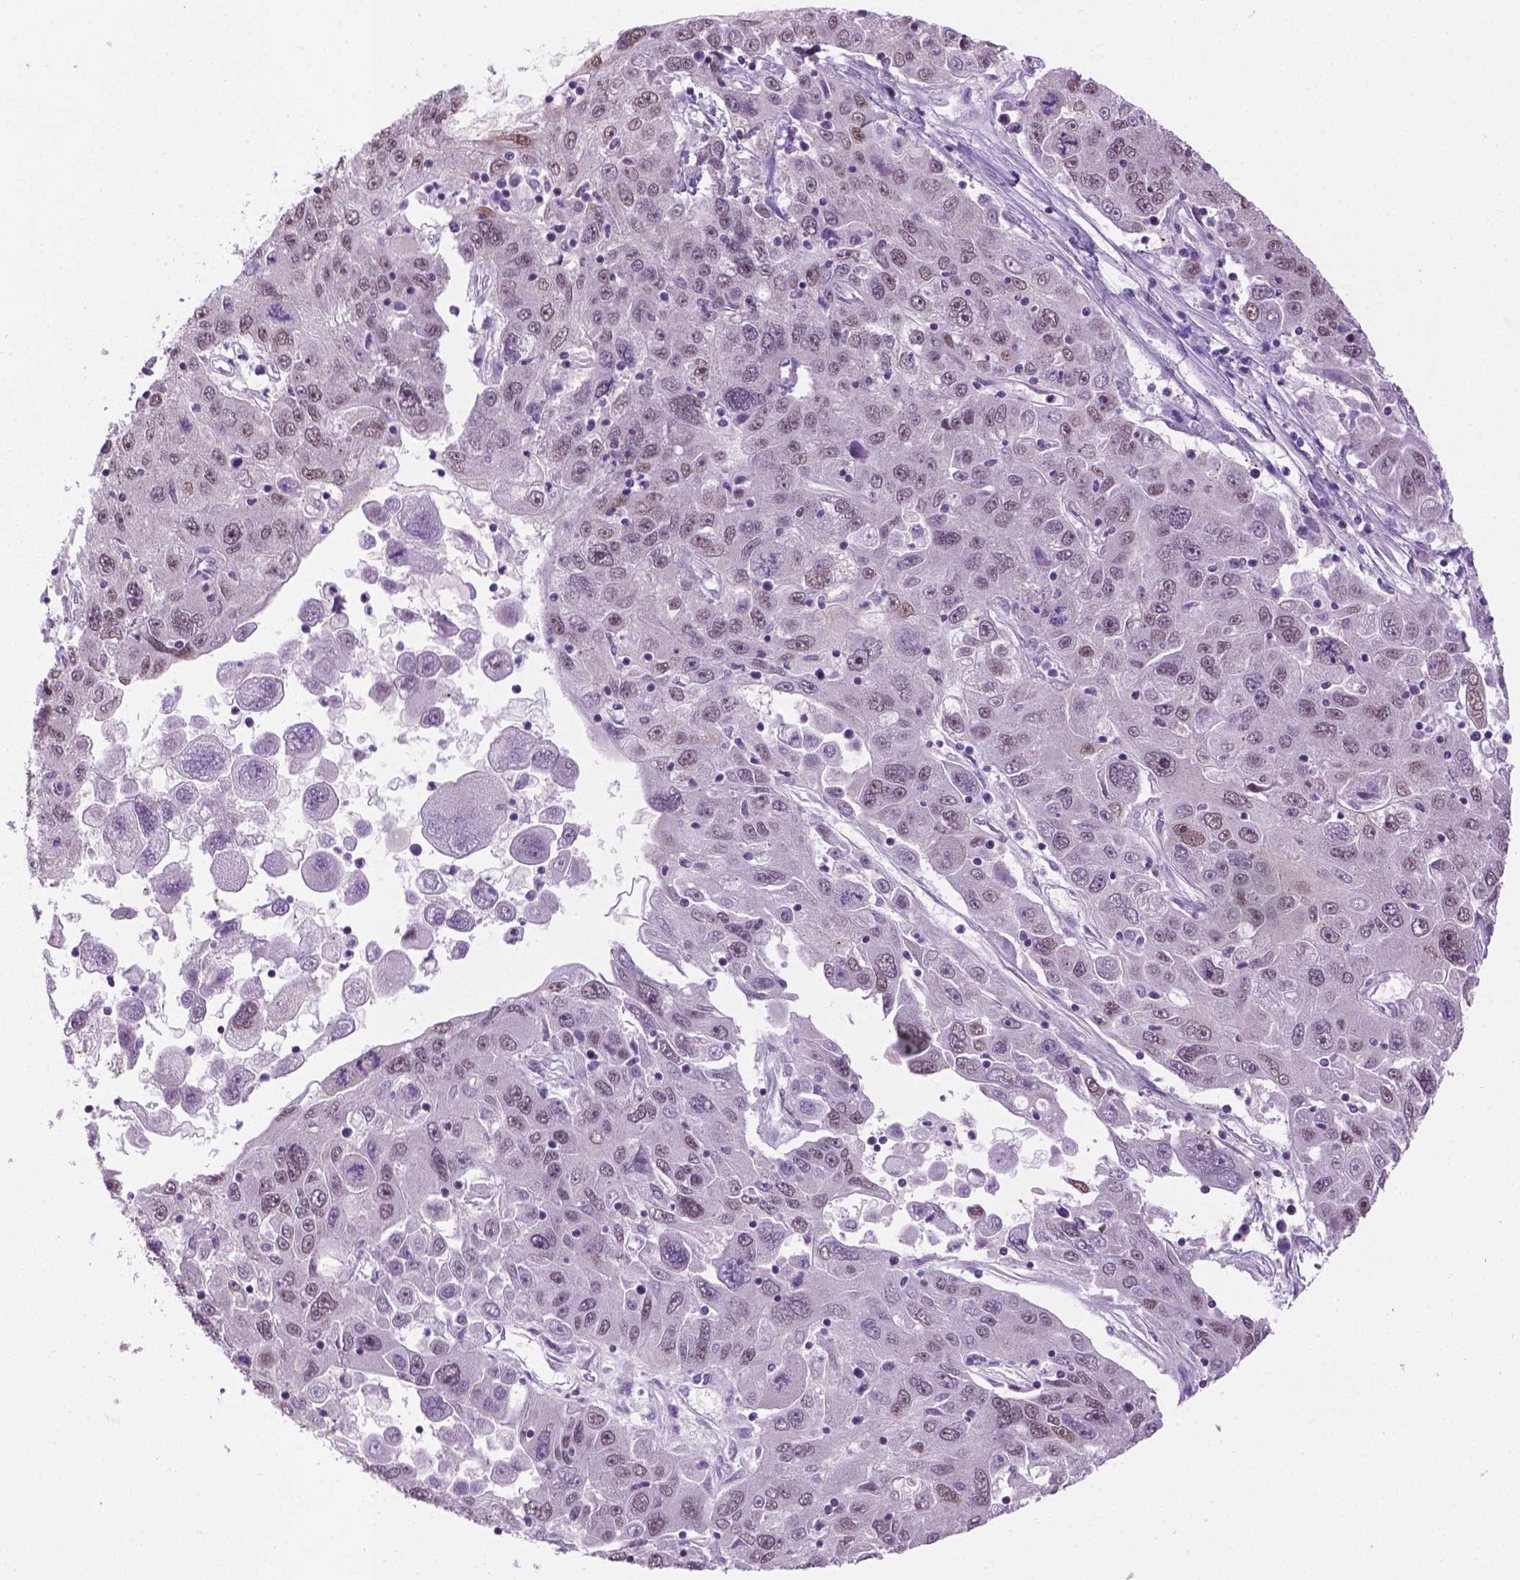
{"staining": {"intensity": "weak", "quantity": "<25%", "location": "nuclear"}, "tissue": "stomach cancer", "cell_type": "Tumor cells", "image_type": "cancer", "snomed": [{"axis": "morphology", "description": "Adenocarcinoma, NOS"}, {"axis": "topography", "description": "Stomach"}], "caption": "DAB immunohistochemical staining of stomach adenocarcinoma demonstrates no significant positivity in tumor cells. The staining is performed using DAB (3,3'-diaminobenzidine) brown chromogen with nuclei counter-stained in using hematoxylin.", "gene": "ABI2", "patient": {"sex": "male", "age": 56}}